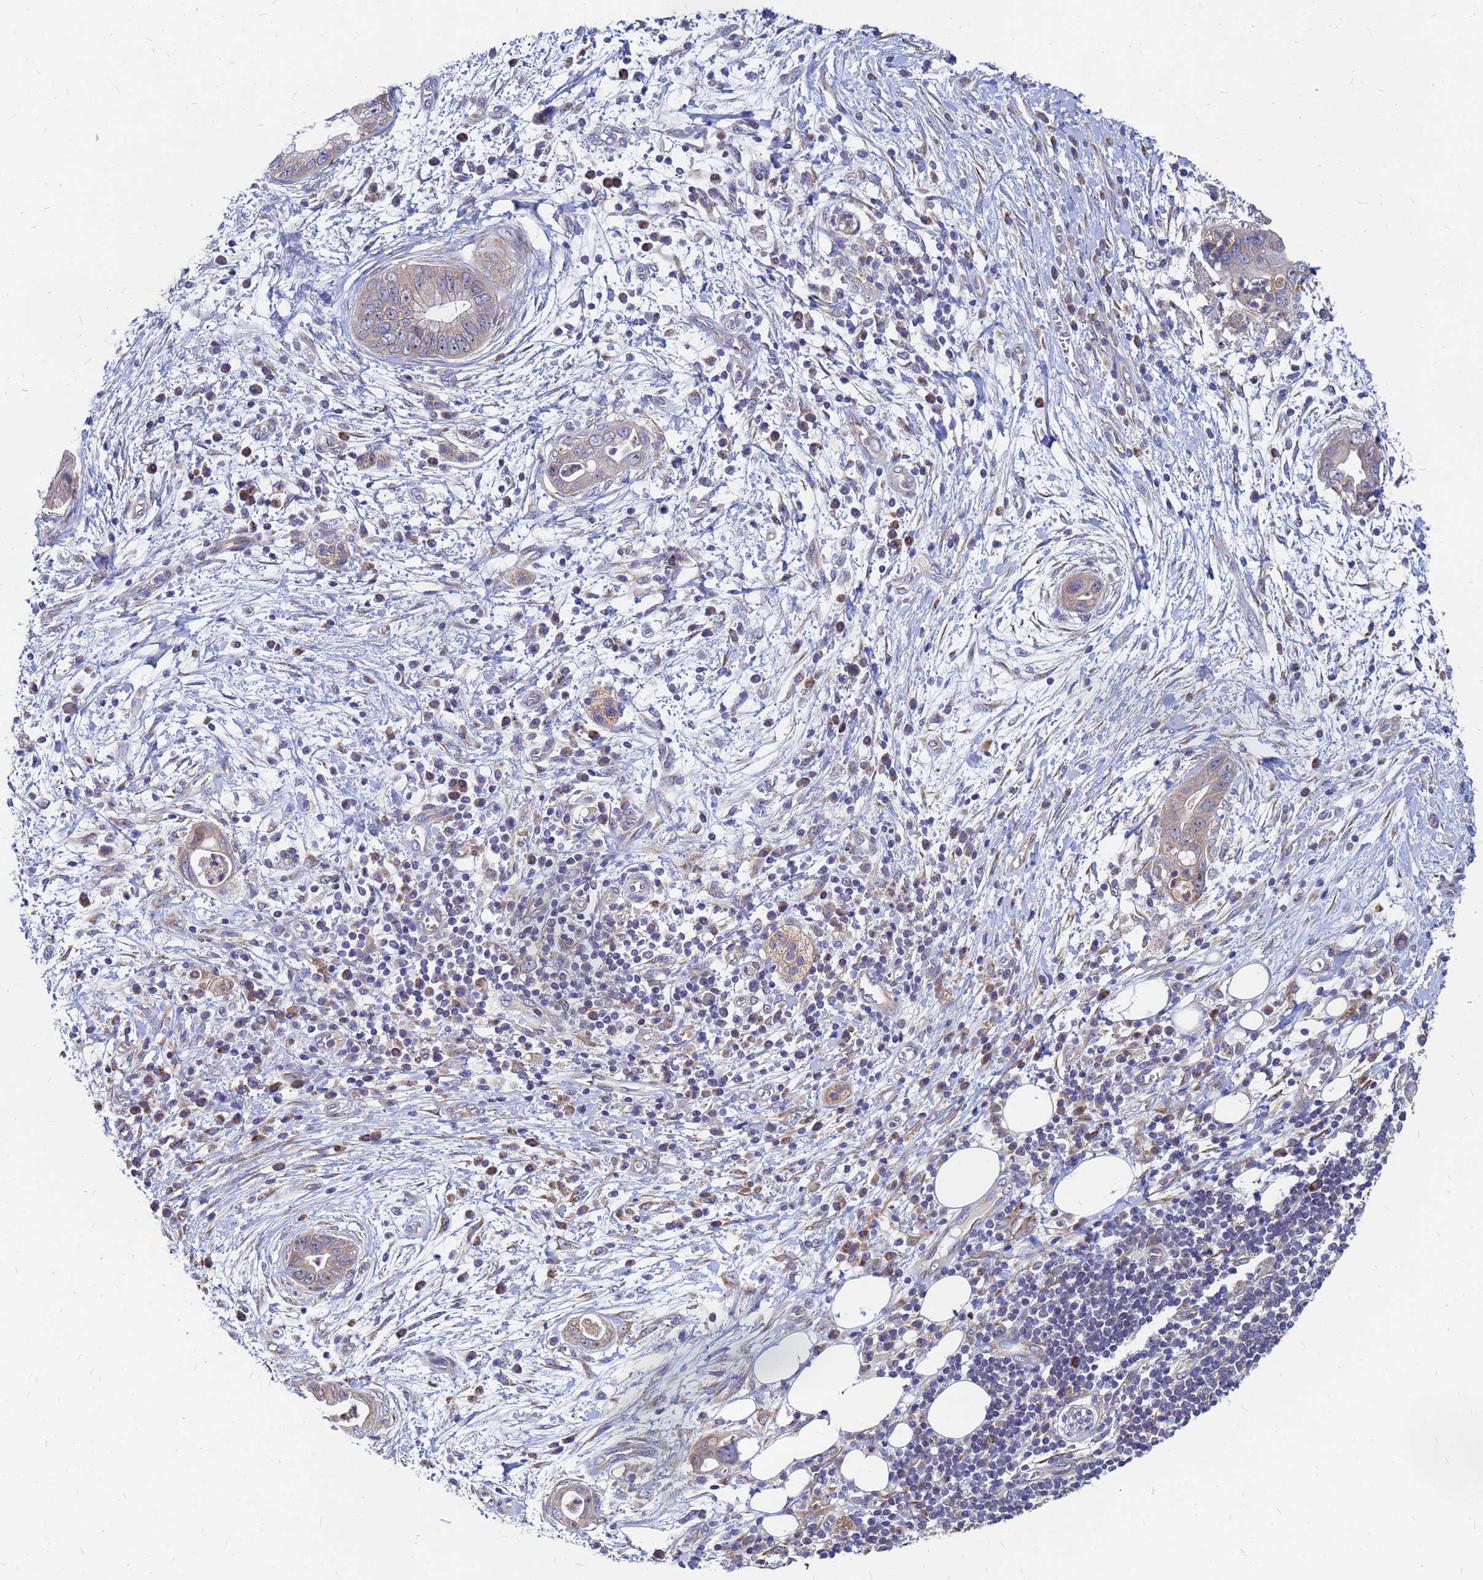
{"staining": {"intensity": "weak", "quantity": "<25%", "location": "cytoplasmic/membranous"}, "tissue": "pancreatic cancer", "cell_type": "Tumor cells", "image_type": "cancer", "snomed": [{"axis": "morphology", "description": "Adenocarcinoma, NOS"}, {"axis": "topography", "description": "Pancreas"}], "caption": "High magnification brightfield microscopy of pancreatic cancer (adenocarcinoma) stained with DAB (brown) and counterstained with hematoxylin (blue): tumor cells show no significant expression.", "gene": "MOB2", "patient": {"sex": "male", "age": 75}}